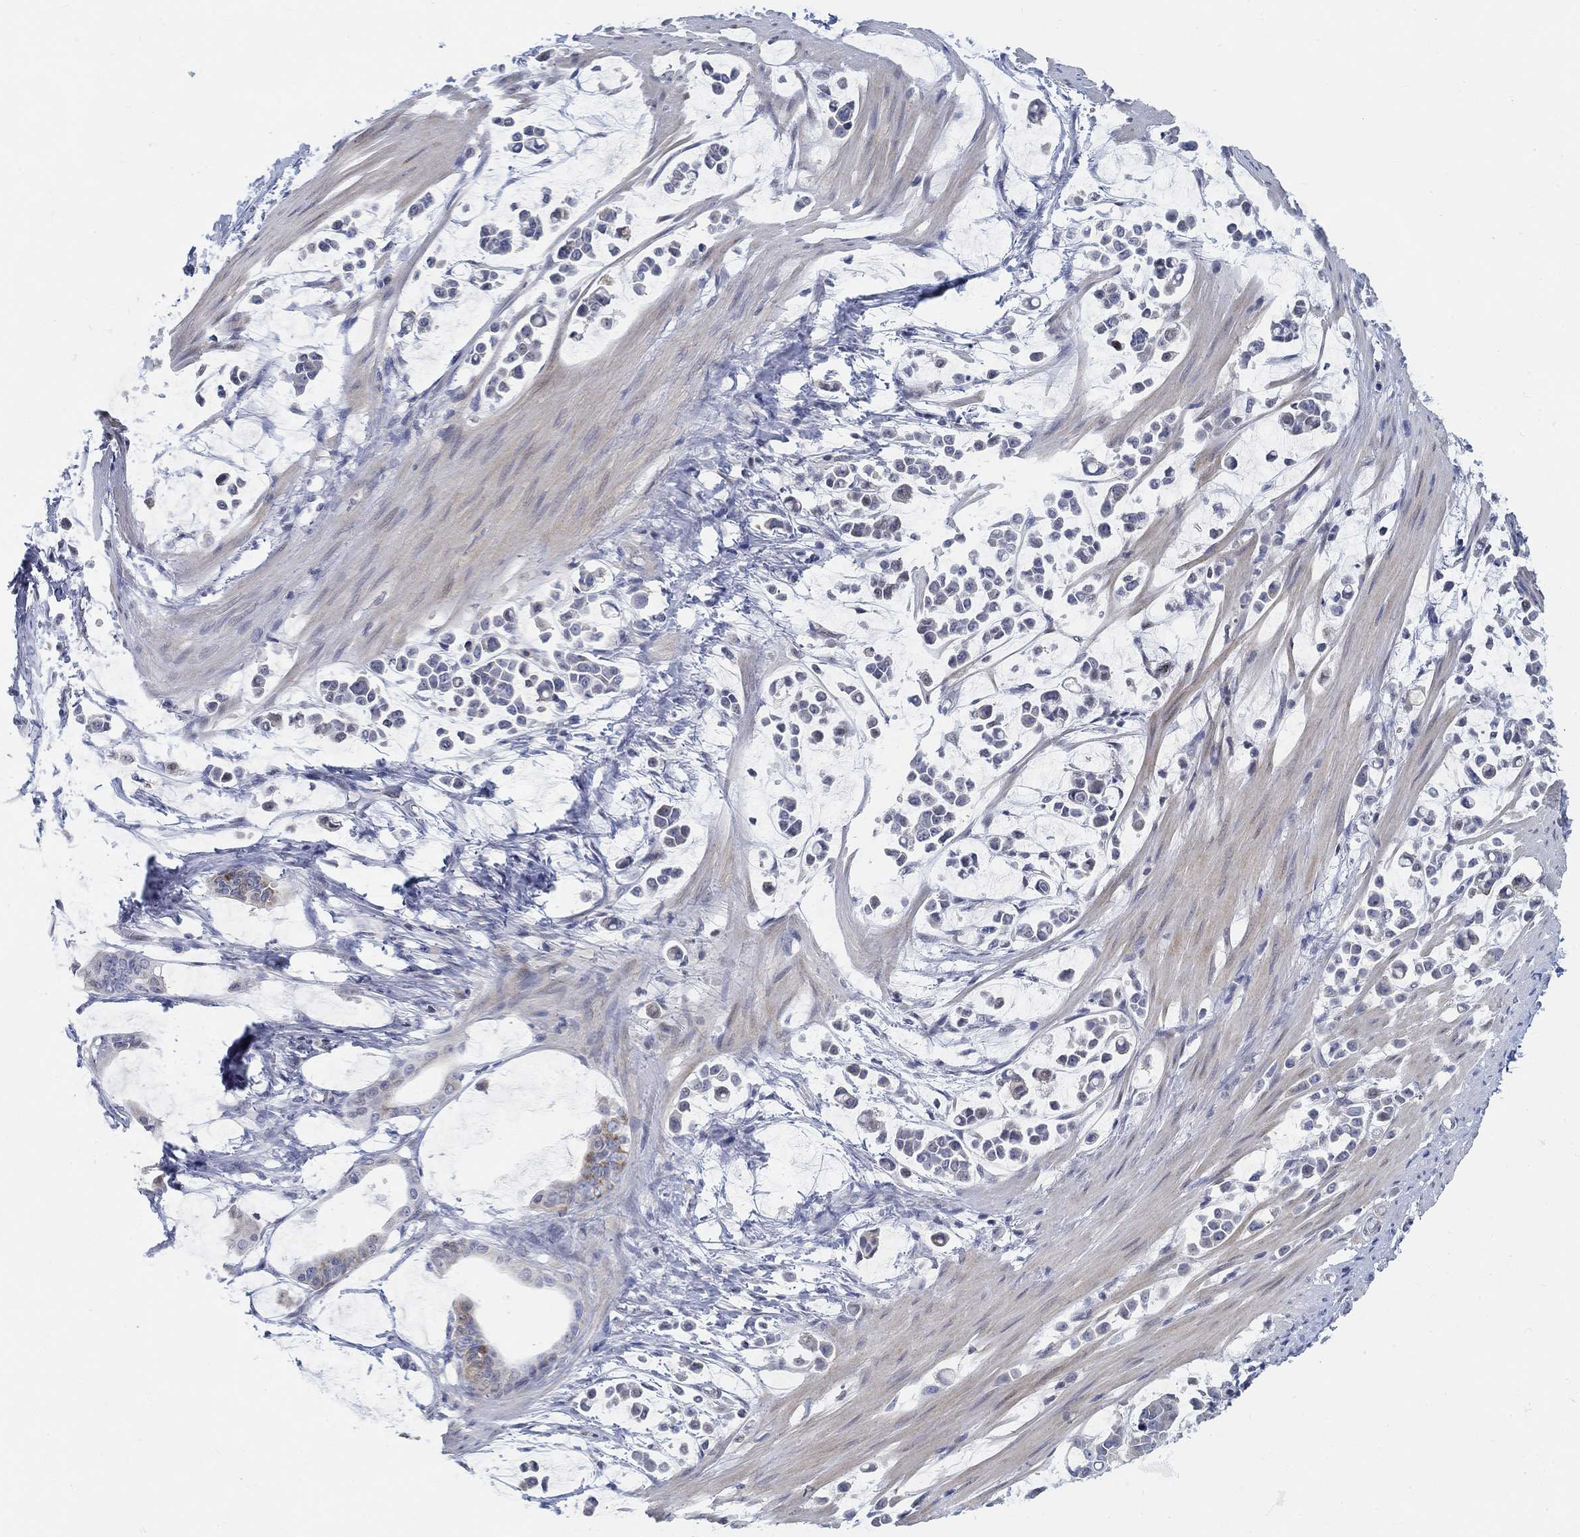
{"staining": {"intensity": "negative", "quantity": "none", "location": "none"}, "tissue": "stomach cancer", "cell_type": "Tumor cells", "image_type": "cancer", "snomed": [{"axis": "morphology", "description": "Adenocarcinoma, NOS"}, {"axis": "topography", "description": "Stomach"}], "caption": "Immunohistochemistry (IHC) of stomach adenocarcinoma exhibits no expression in tumor cells. (DAB immunohistochemistry (IHC) with hematoxylin counter stain).", "gene": "SNTG2", "patient": {"sex": "male", "age": 82}}